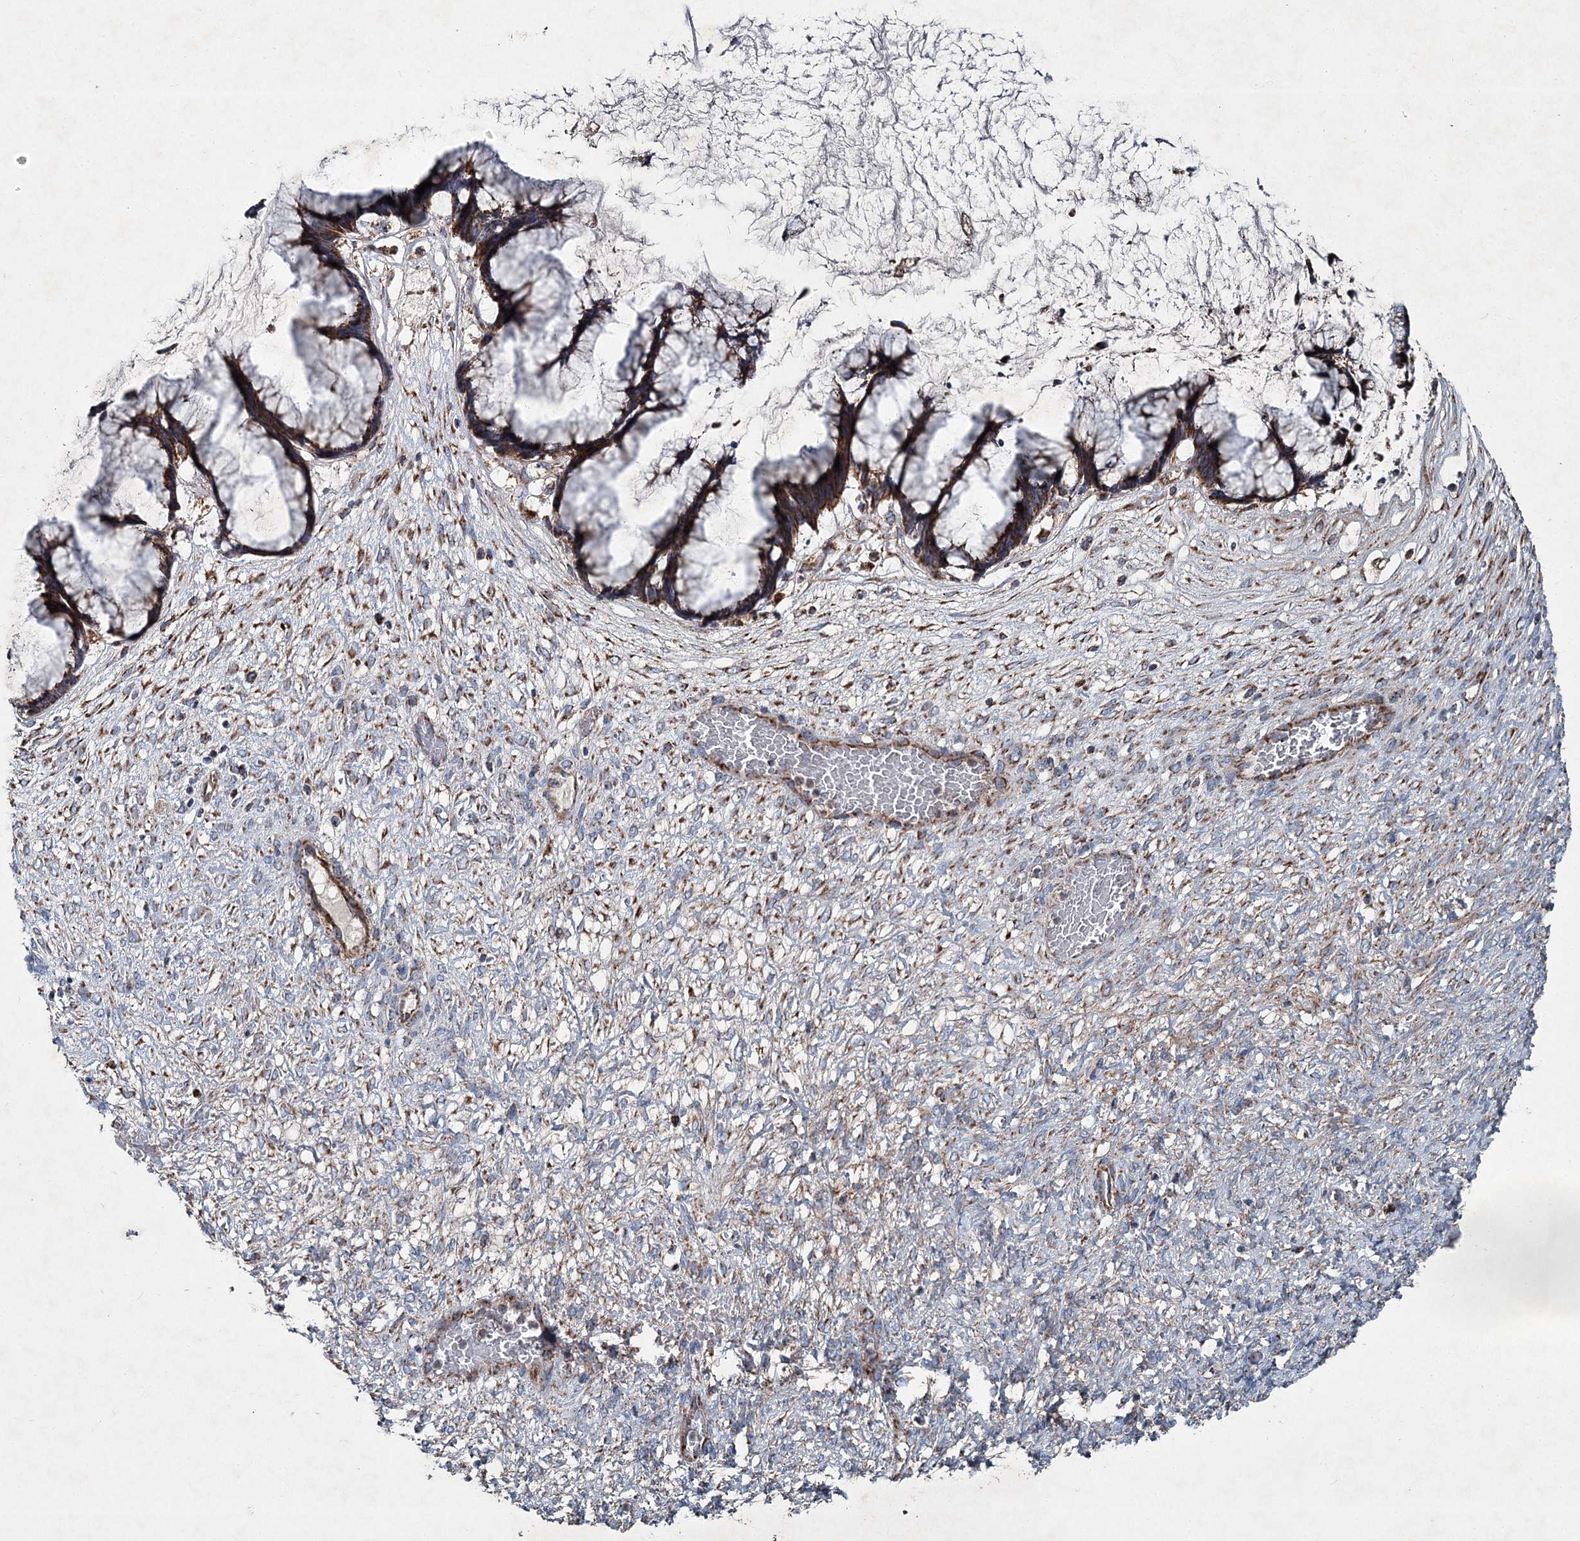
{"staining": {"intensity": "strong", "quantity": ">75%", "location": "cytoplasmic/membranous"}, "tissue": "ovarian cancer", "cell_type": "Tumor cells", "image_type": "cancer", "snomed": [{"axis": "morphology", "description": "Cystadenocarcinoma, mucinous, NOS"}, {"axis": "topography", "description": "Ovary"}], "caption": "Immunohistochemistry (IHC) of ovarian mucinous cystadenocarcinoma displays high levels of strong cytoplasmic/membranous positivity in about >75% of tumor cells.", "gene": "SPAG16", "patient": {"sex": "female", "age": 42}}